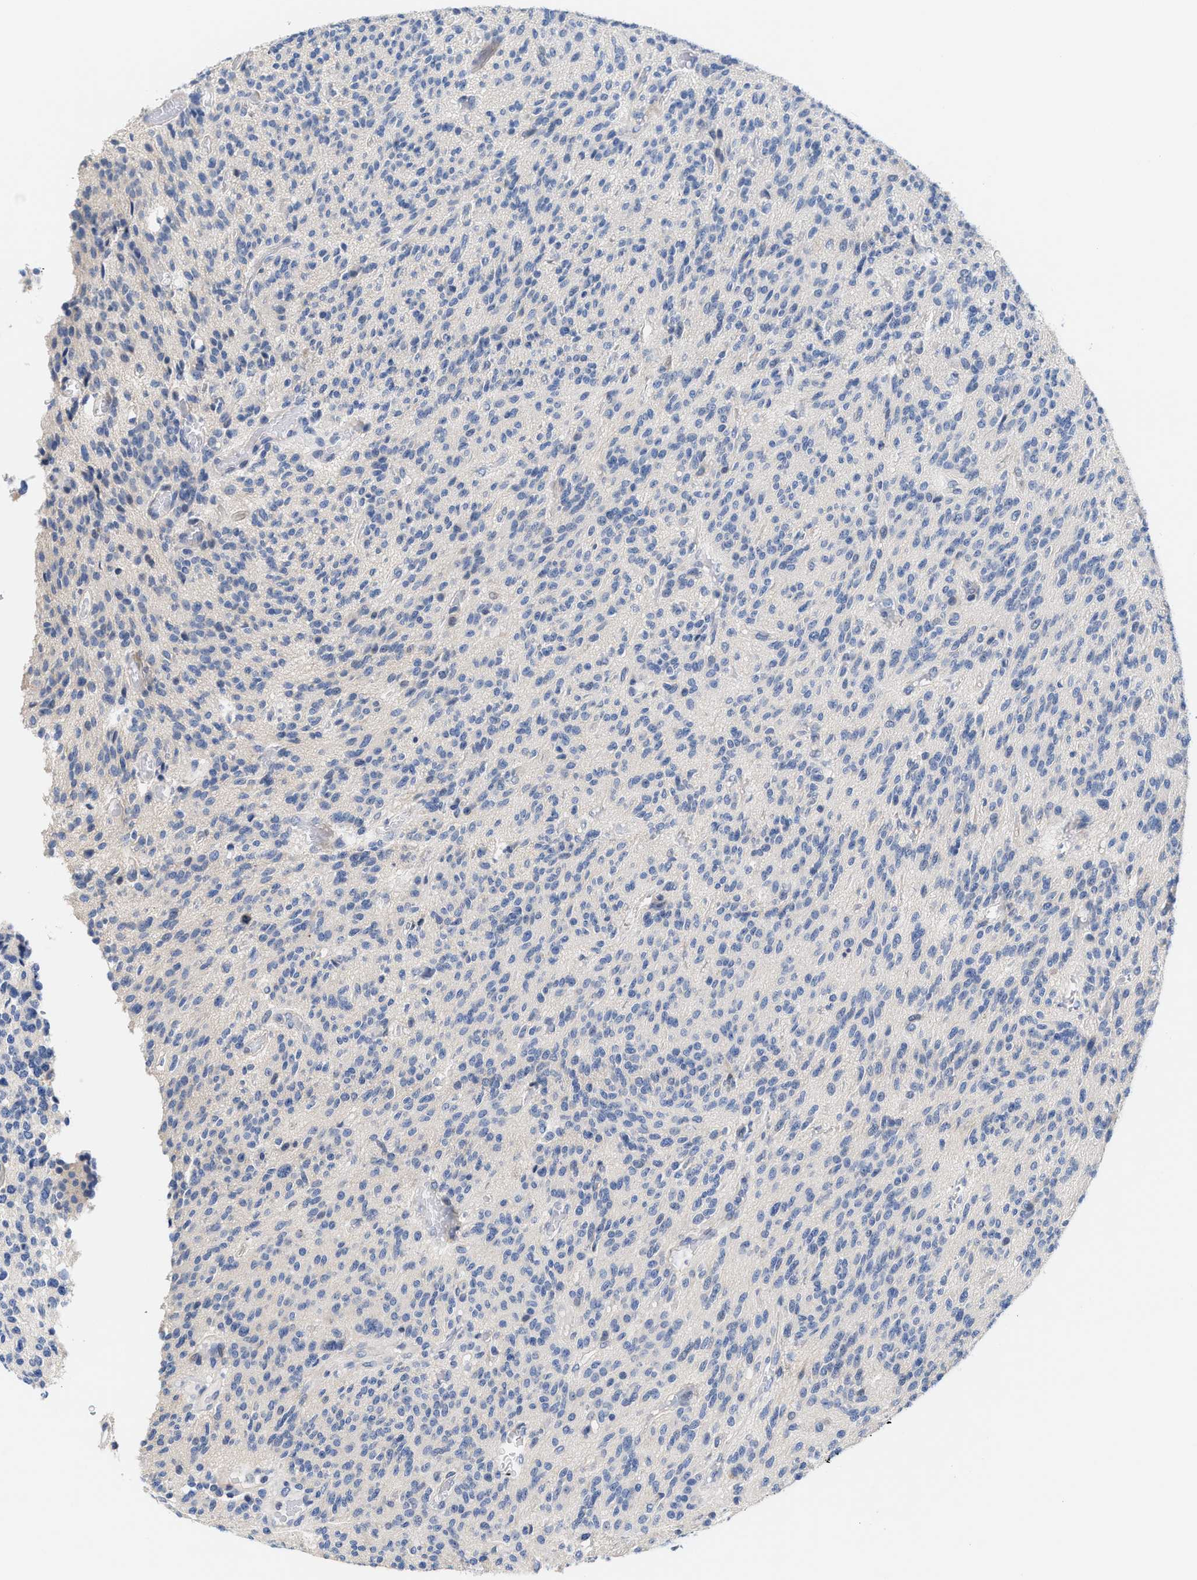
{"staining": {"intensity": "negative", "quantity": "none", "location": "none"}, "tissue": "glioma", "cell_type": "Tumor cells", "image_type": "cancer", "snomed": [{"axis": "morphology", "description": "Glioma, malignant, High grade"}, {"axis": "topography", "description": "Brain"}], "caption": "Immunohistochemical staining of malignant high-grade glioma demonstrates no significant staining in tumor cells.", "gene": "ACTL7B", "patient": {"sex": "male", "age": 34}}